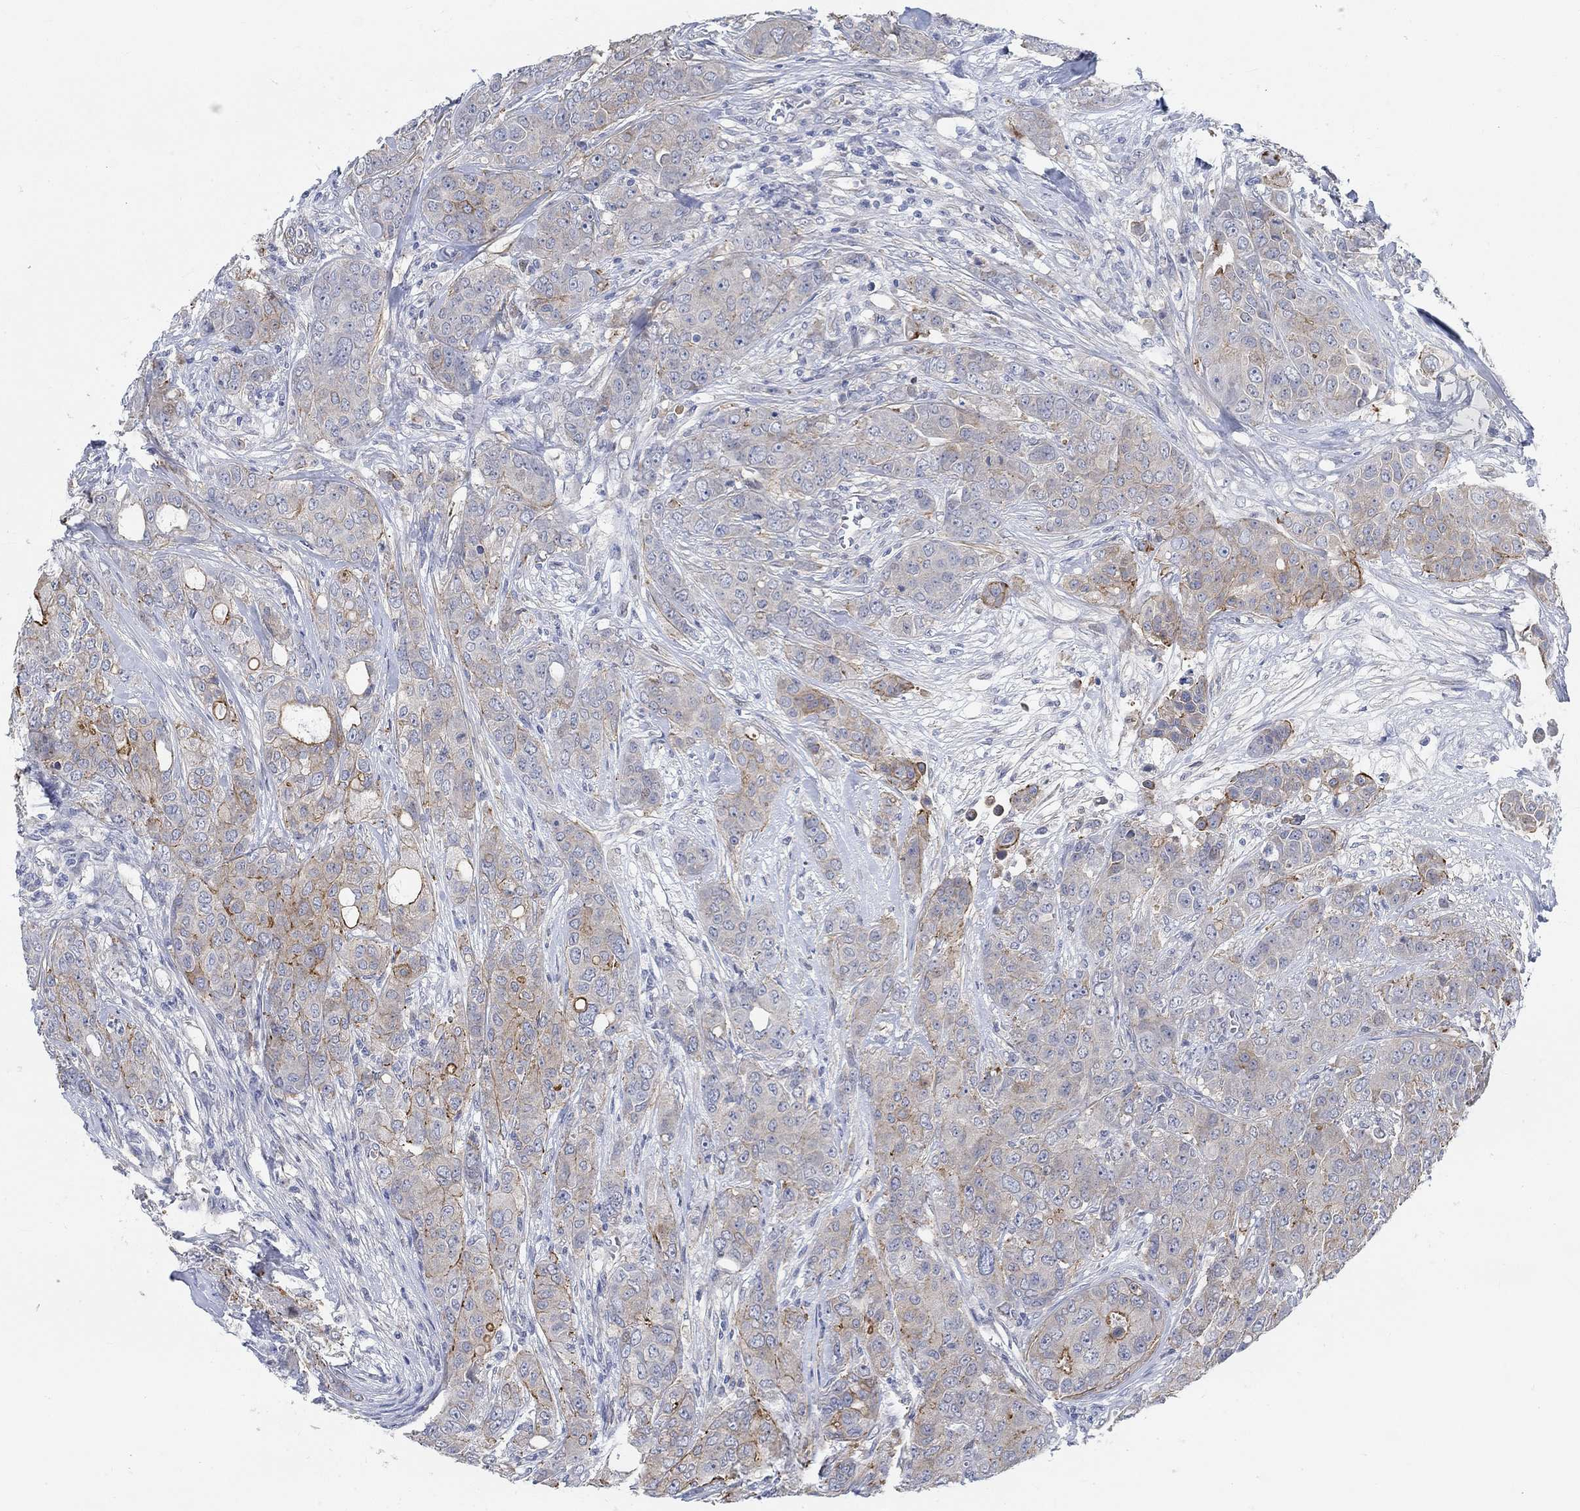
{"staining": {"intensity": "strong", "quantity": "25%-75%", "location": "cytoplasmic/membranous"}, "tissue": "breast cancer", "cell_type": "Tumor cells", "image_type": "cancer", "snomed": [{"axis": "morphology", "description": "Duct carcinoma"}, {"axis": "topography", "description": "Breast"}], "caption": "Immunohistochemical staining of breast cancer (infiltrating ductal carcinoma) exhibits strong cytoplasmic/membranous protein positivity in approximately 25%-75% of tumor cells. Nuclei are stained in blue.", "gene": "KCNH8", "patient": {"sex": "female", "age": 43}}